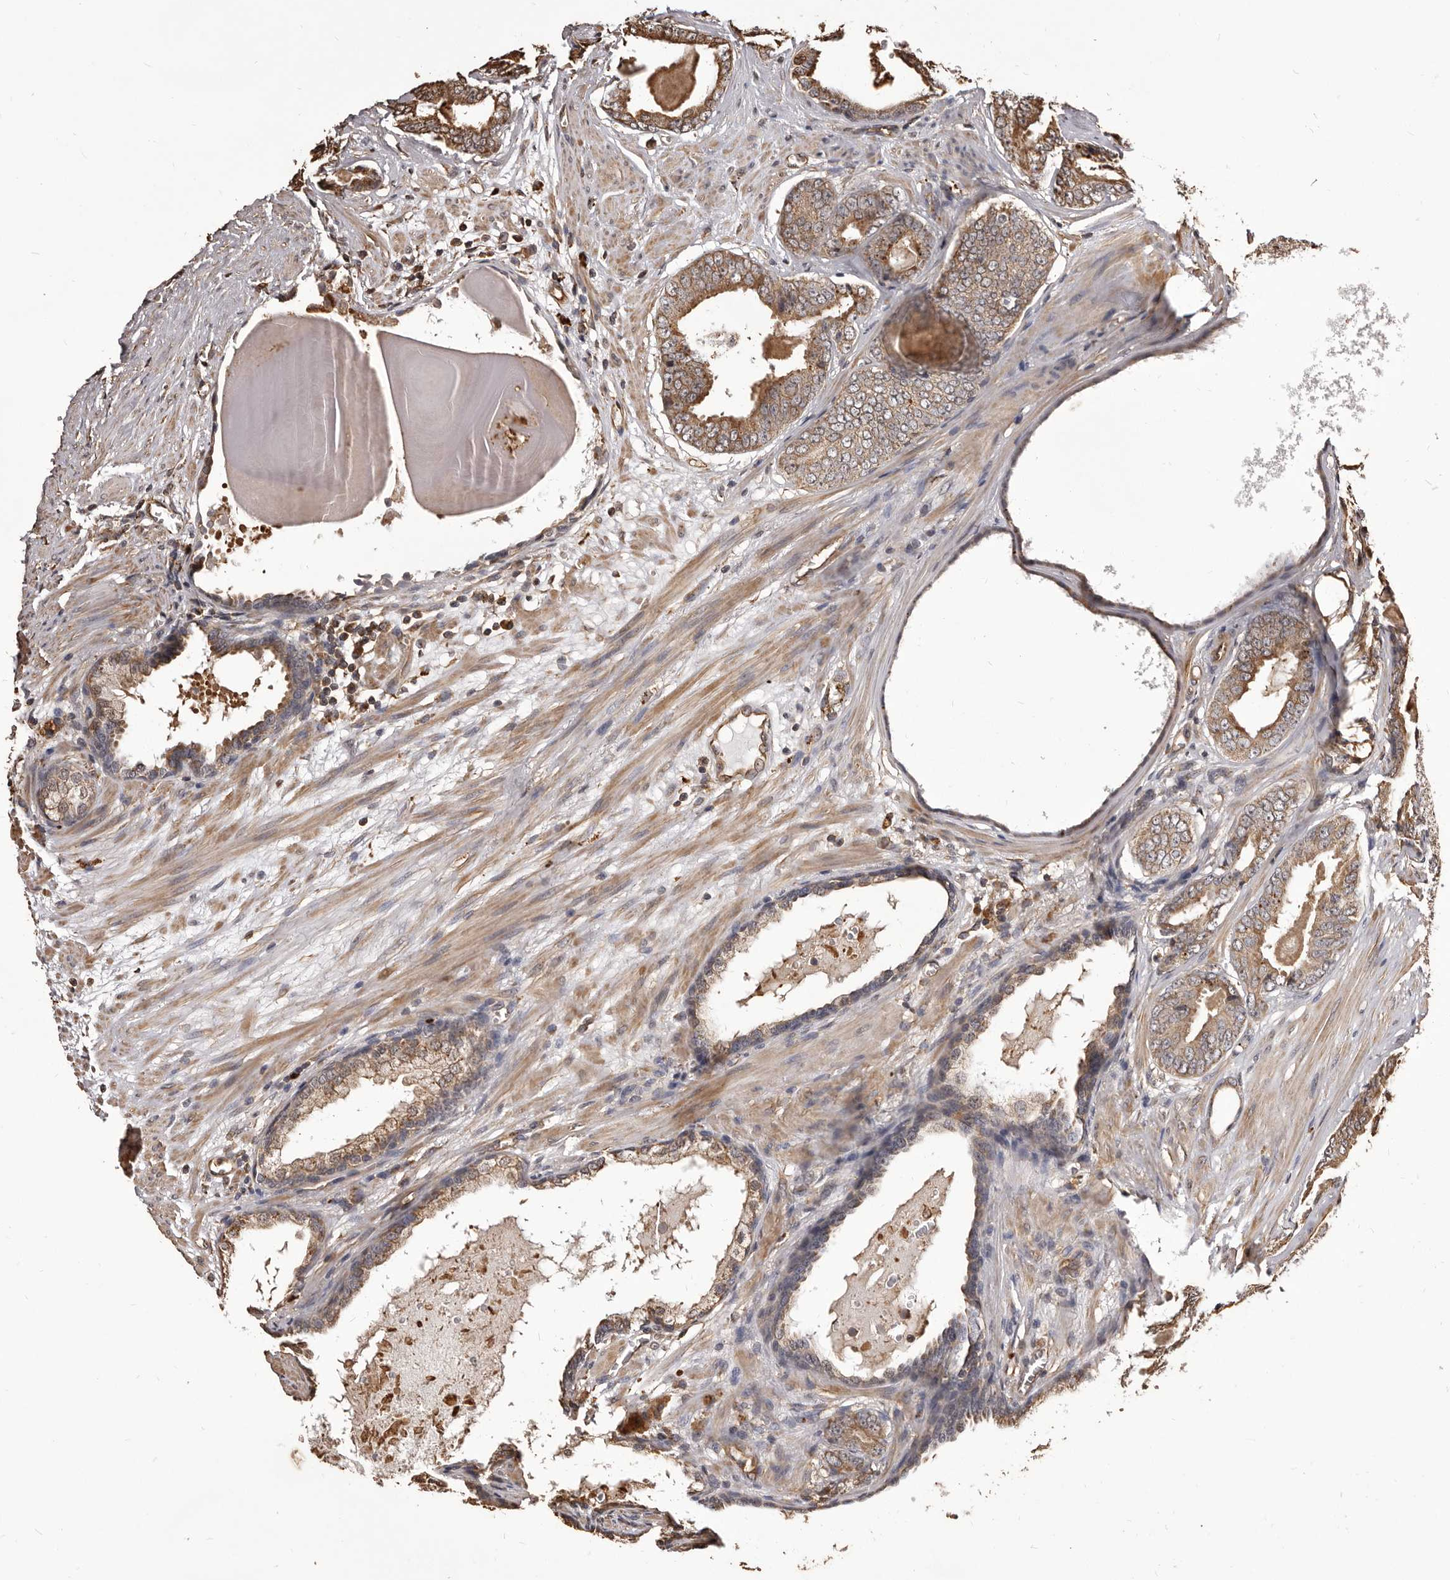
{"staining": {"intensity": "moderate", "quantity": ">75%", "location": "cytoplasmic/membranous"}, "tissue": "prostate cancer", "cell_type": "Tumor cells", "image_type": "cancer", "snomed": [{"axis": "morphology", "description": "Adenocarcinoma, Medium grade"}, {"axis": "topography", "description": "Prostate"}], "caption": "High-power microscopy captured an immunohistochemistry photomicrograph of prostate cancer (medium-grade adenocarcinoma), revealing moderate cytoplasmic/membranous positivity in about >75% of tumor cells. (IHC, brightfield microscopy, high magnification).", "gene": "ALPK1", "patient": {"sex": "male", "age": 79}}